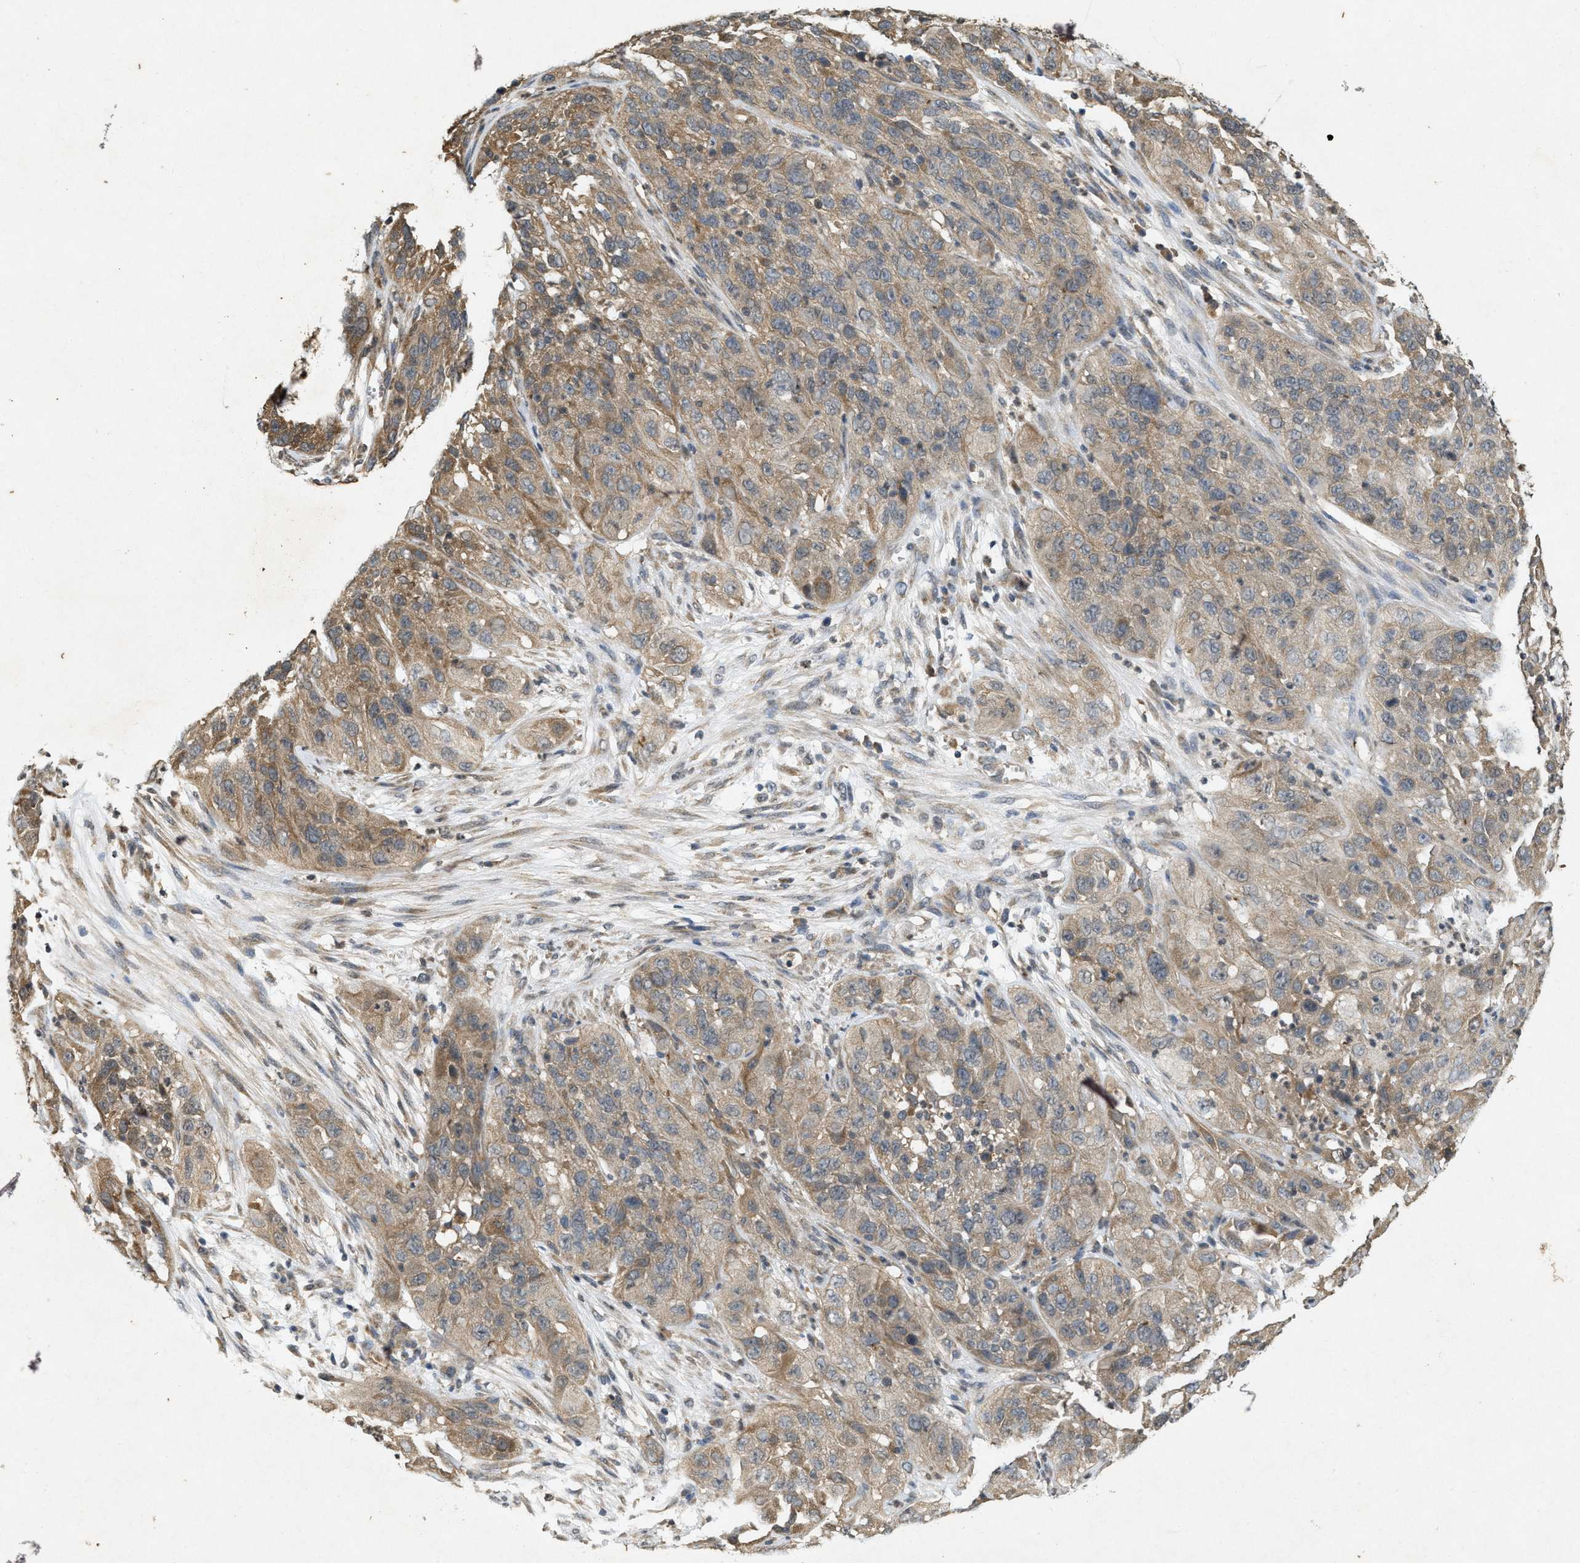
{"staining": {"intensity": "moderate", "quantity": "25%-75%", "location": "cytoplasmic/membranous"}, "tissue": "cervical cancer", "cell_type": "Tumor cells", "image_type": "cancer", "snomed": [{"axis": "morphology", "description": "Squamous cell carcinoma, NOS"}, {"axis": "topography", "description": "Cervix"}], "caption": "Immunohistochemistry (DAB (3,3'-diaminobenzidine)) staining of squamous cell carcinoma (cervical) shows moderate cytoplasmic/membranous protein positivity in approximately 25%-75% of tumor cells. The staining was performed using DAB (3,3'-diaminobenzidine) to visualize the protein expression in brown, while the nuclei were stained in blue with hematoxylin (Magnification: 20x).", "gene": "KIF21A", "patient": {"sex": "female", "age": 32}}